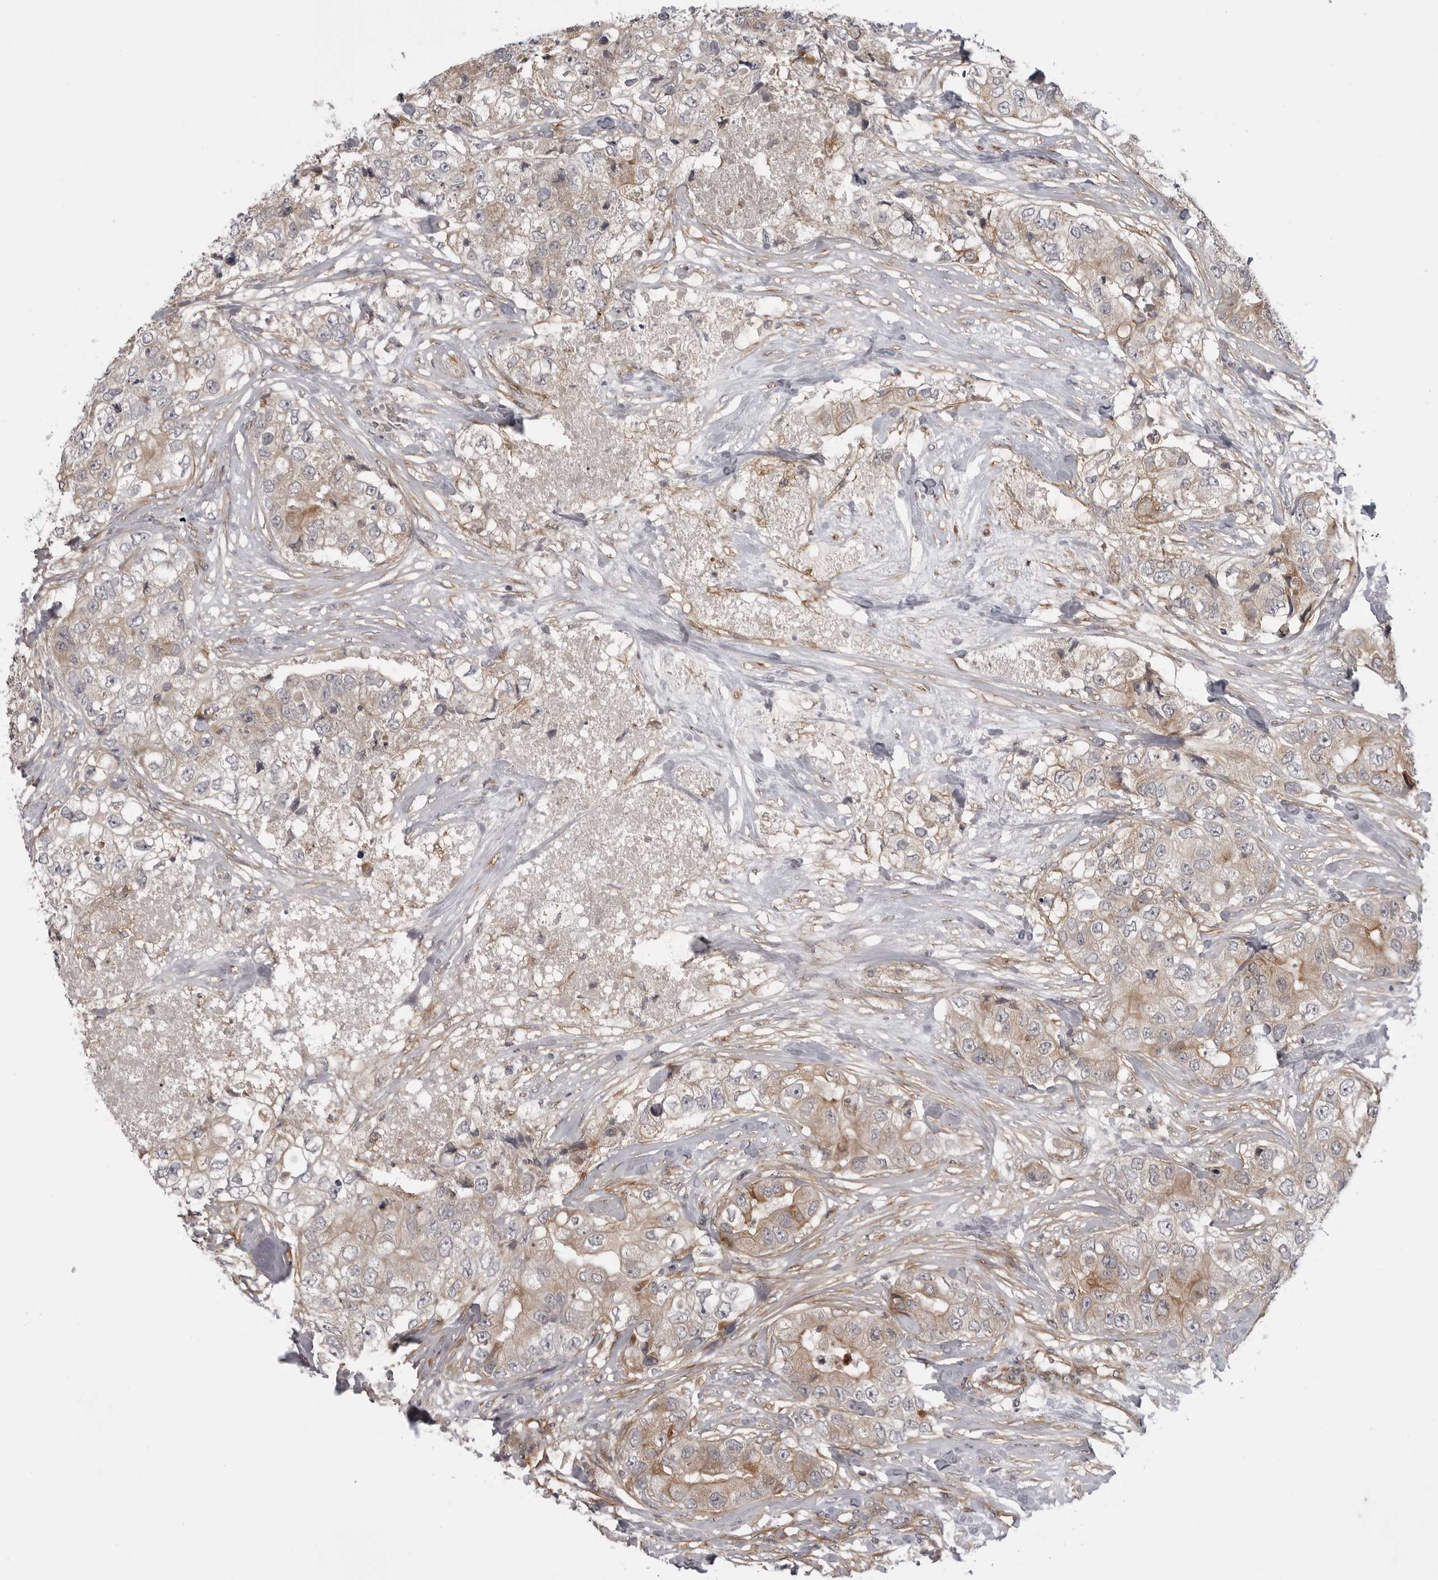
{"staining": {"intensity": "weak", "quantity": "25%-75%", "location": "cytoplasmic/membranous"}, "tissue": "breast cancer", "cell_type": "Tumor cells", "image_type": "cancer", "snomed": [{"axis": "morphology", "description": "Duct carcinoma"}, {"axis": "topography", "description": "Breast"}], "caption": "A high-resolution image shows immunohistochemistry (IHC) staining of breast cancer (intraductal carcinoma), which displays weak cytoplasmic/membranous expression in approximately 25%-75% of tumor cells.", "gene": "LRRC45", "patient": {"sex": "female", "age": 62}}